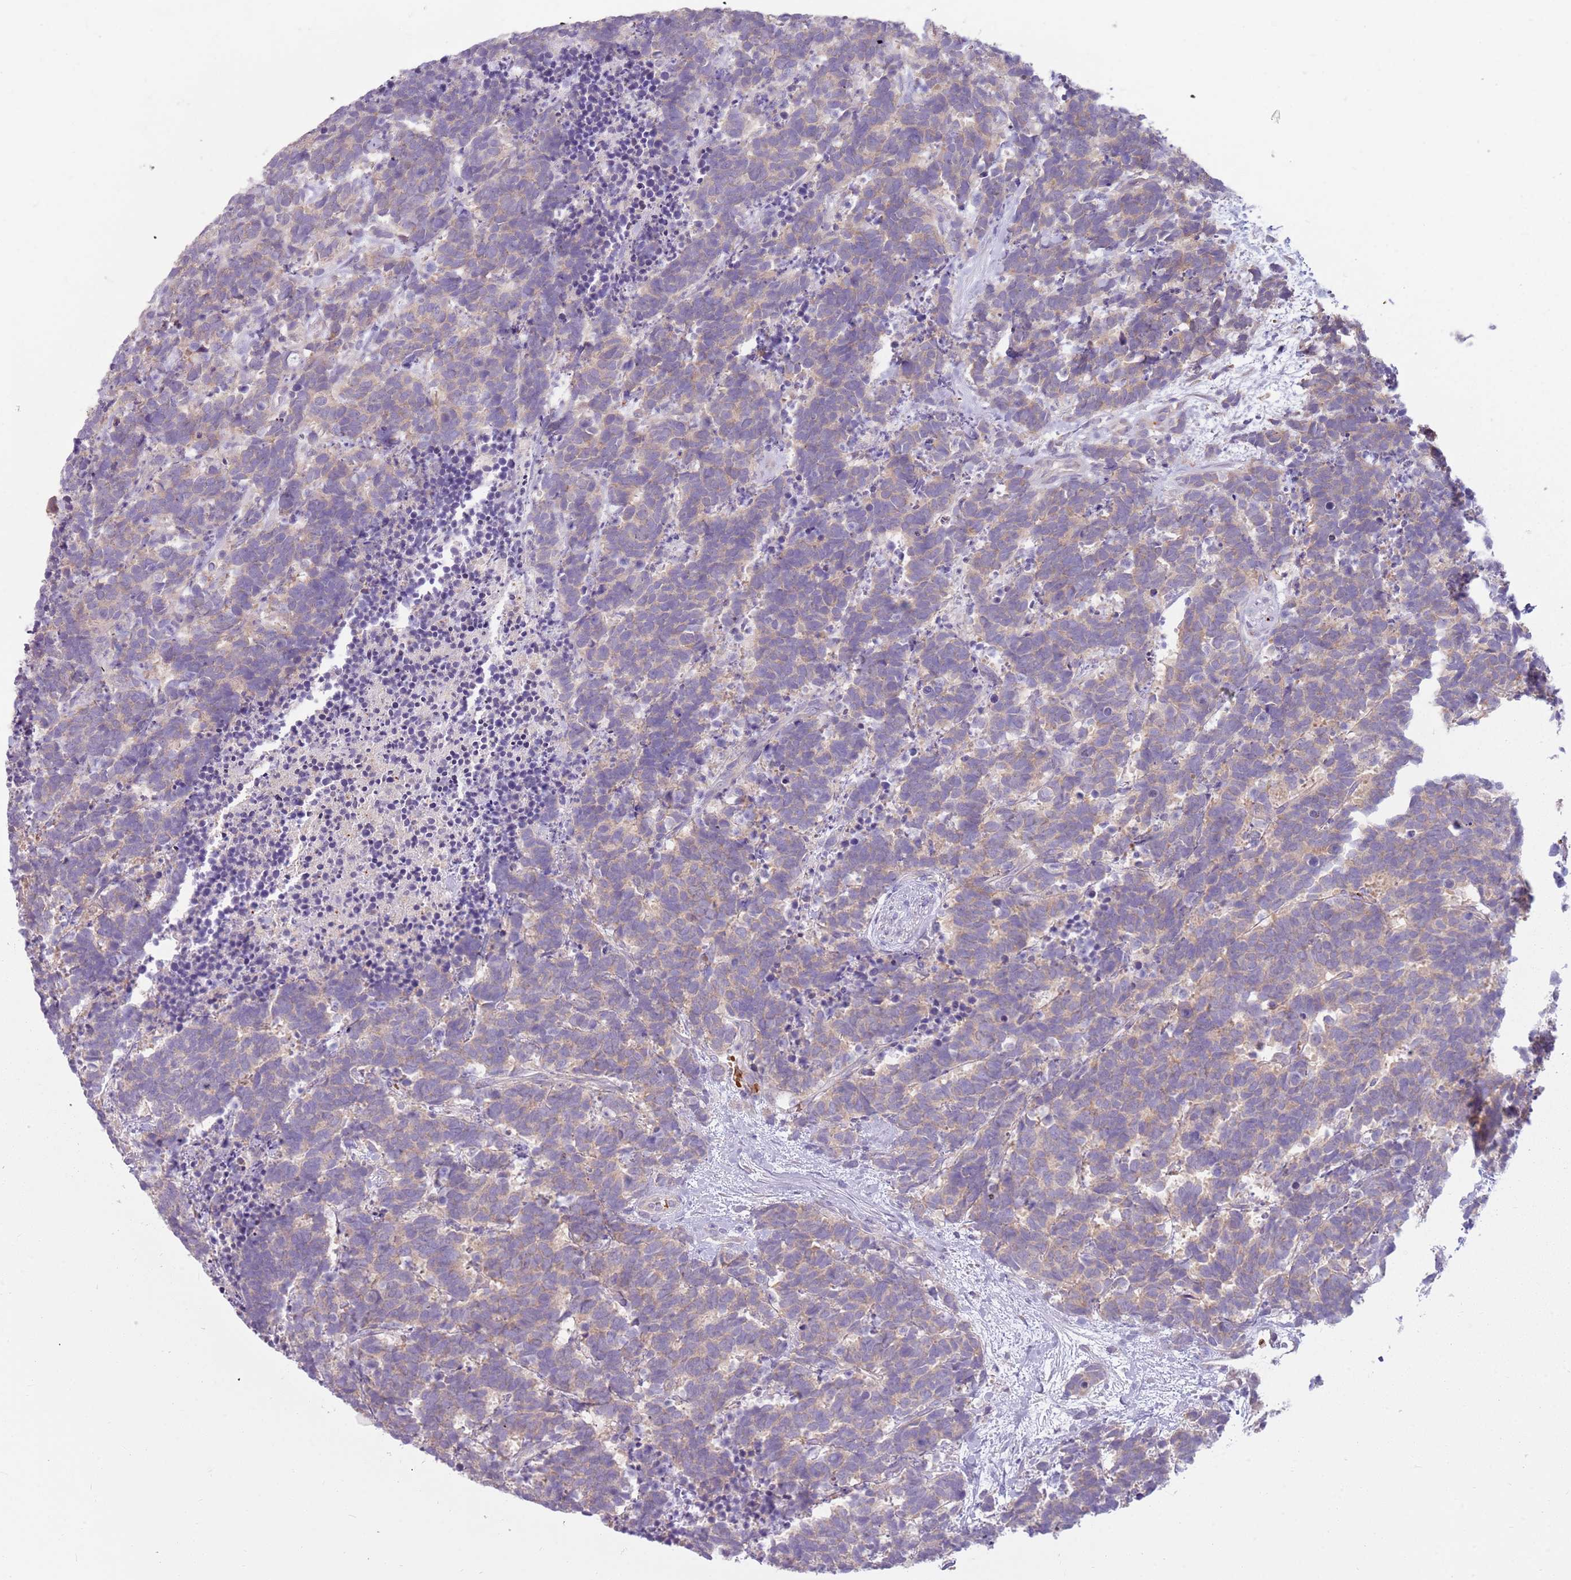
{"staining": {"intensity": "negative", "quantity": "none", "location": "none"}, "tissue": "carcinoid", "cell_type": "Tumor cells", "image_type": "cancer", "snomed": [{"axis": "morphology", "description": "Carcinoma, NOS"}, {"axis": "morphology", "description": "Carcinoid, malignant, NOS"}, {"axis": "topography", "description": "Prostate"}], "caption": "Tumor cells are negative for protein expression in human carcinoma.", "gene": "HSPA14", "patient": {"sex": "male", "age": 57}}